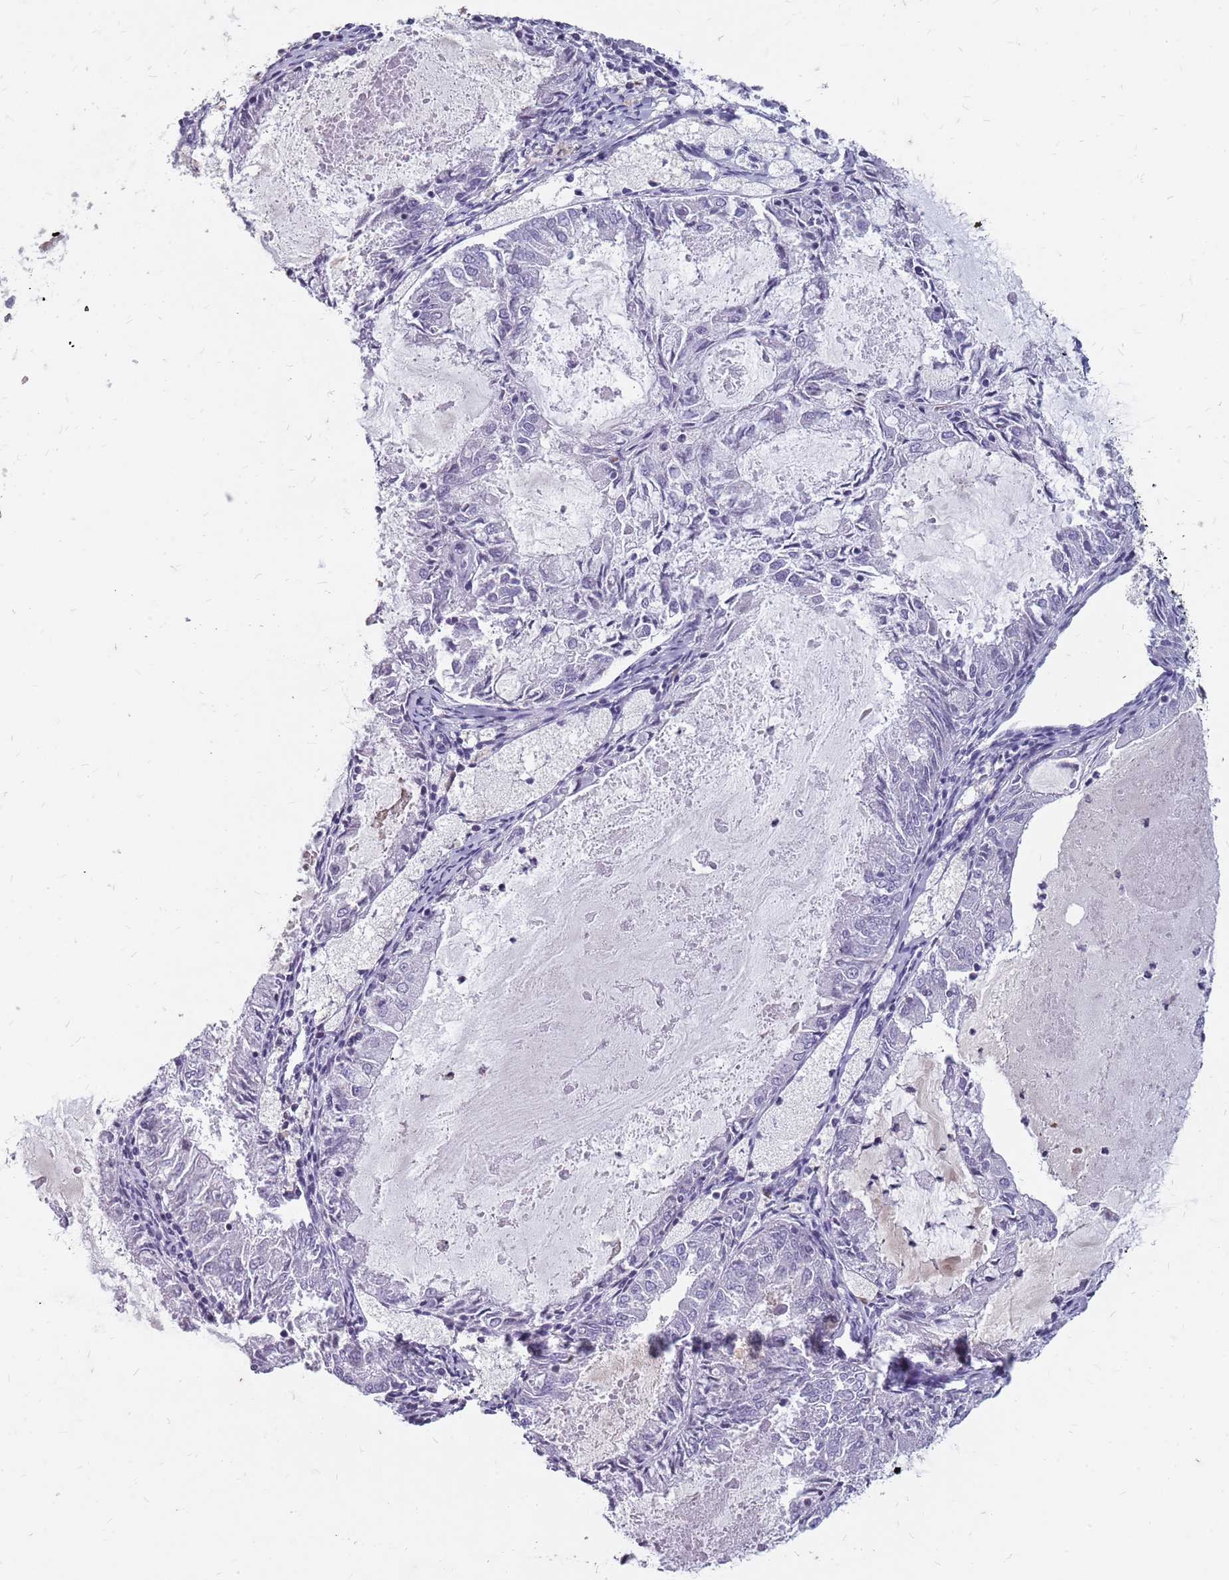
{"staining": {"intensity": "negative", "quantity": "none", "location": "none"}, "tissue": "endometrial cancer", "cell_type": "Tumor cells", "image_type": "cancer", "snomed": [{"axis": "morphology", "description": "Adenocarcinoma, NOS"}, {"axis": "topography", "description": "Endometrium"}], "caption": "Tumor cells show no significant positivity in endometrial adenocarcinoma. The staining is performed using DAB (3,3'-diaminobenzidine) brown chromogen with nuclei counter-stained in using hematoxylin.", "gene": "NEK6", "patient": {"sex": "female", "age": 57}}